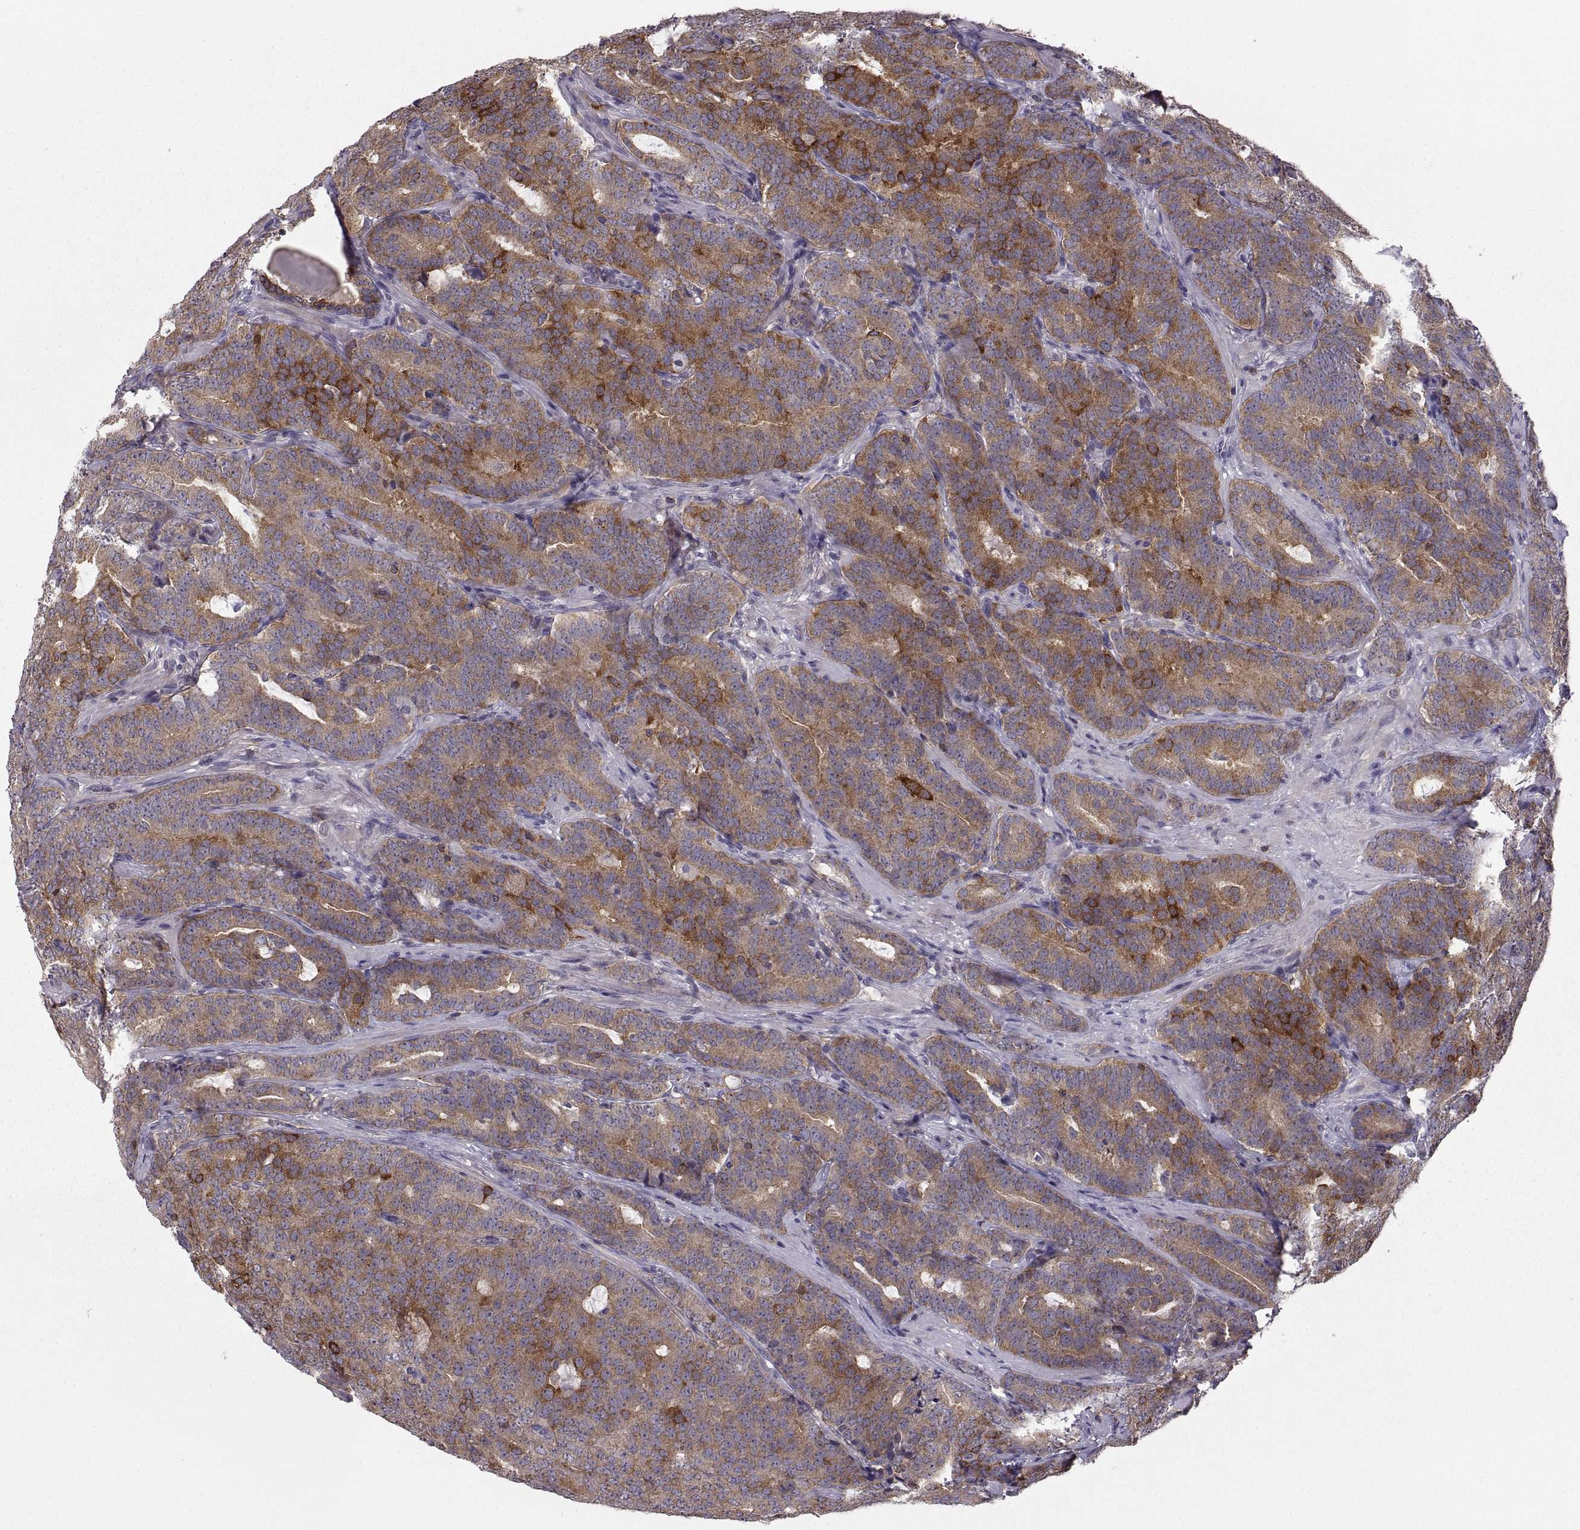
{"staining": {"intensity": "strong", "quantity": ">75%", "location": "cytoplasmic/membranous"}, "tissue": "prostate cancer", "cell_type": "Tumor cells", "image_type": "cancer", "snomed": [{"axis": "morphology", "description": "Adenocarcinoma, NOS"}, {"axis": "topography", "description": "Prostate"}], "caption": "Prostate adenocarcinoma stained for a protein displays strong cytoplasmic/membranous positivity in tumor cells.", "gene": "EZR", "patient": {"sex": "male", "age": 71}}